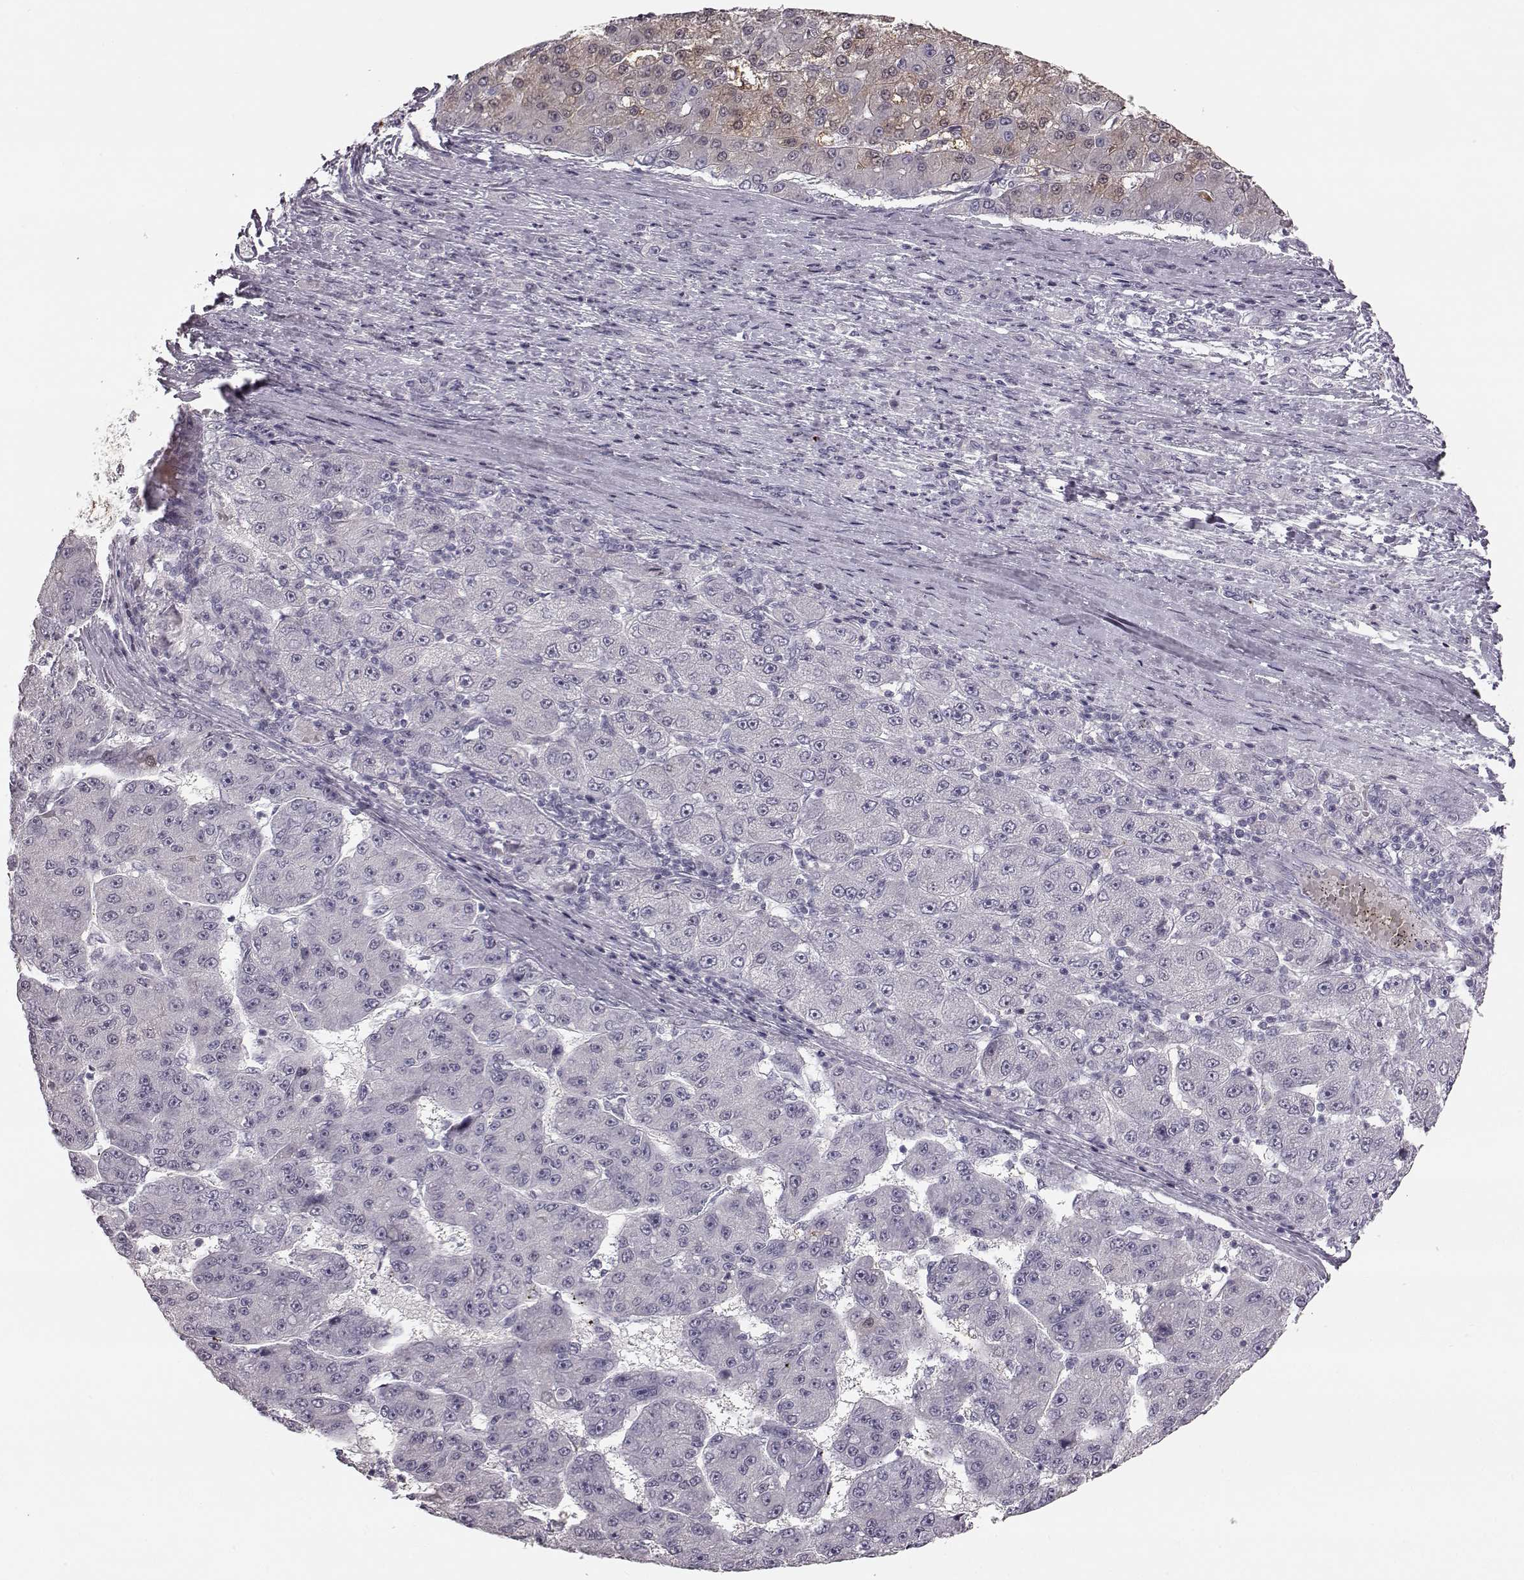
{"staining": {"intensity": "negative", "quantity": "none", "location": "none"}, "tissue": "liver cancer", "cell_type": "Tumor cells", "image_type": "cancer", "snomed": [{"axis": "morphology", "description": "Carcinoma, Hepatocellular, NOS"}, {"axis": "topography", "description": "Liver"}], "caption": "Hepatocellular carcinoma (liver) stained for a protein using immunohistochemistry (IHC) exhibits no staining tumor cells.", "gene": "ZNF433", "patient": {"sex": "male", "age": 67}}